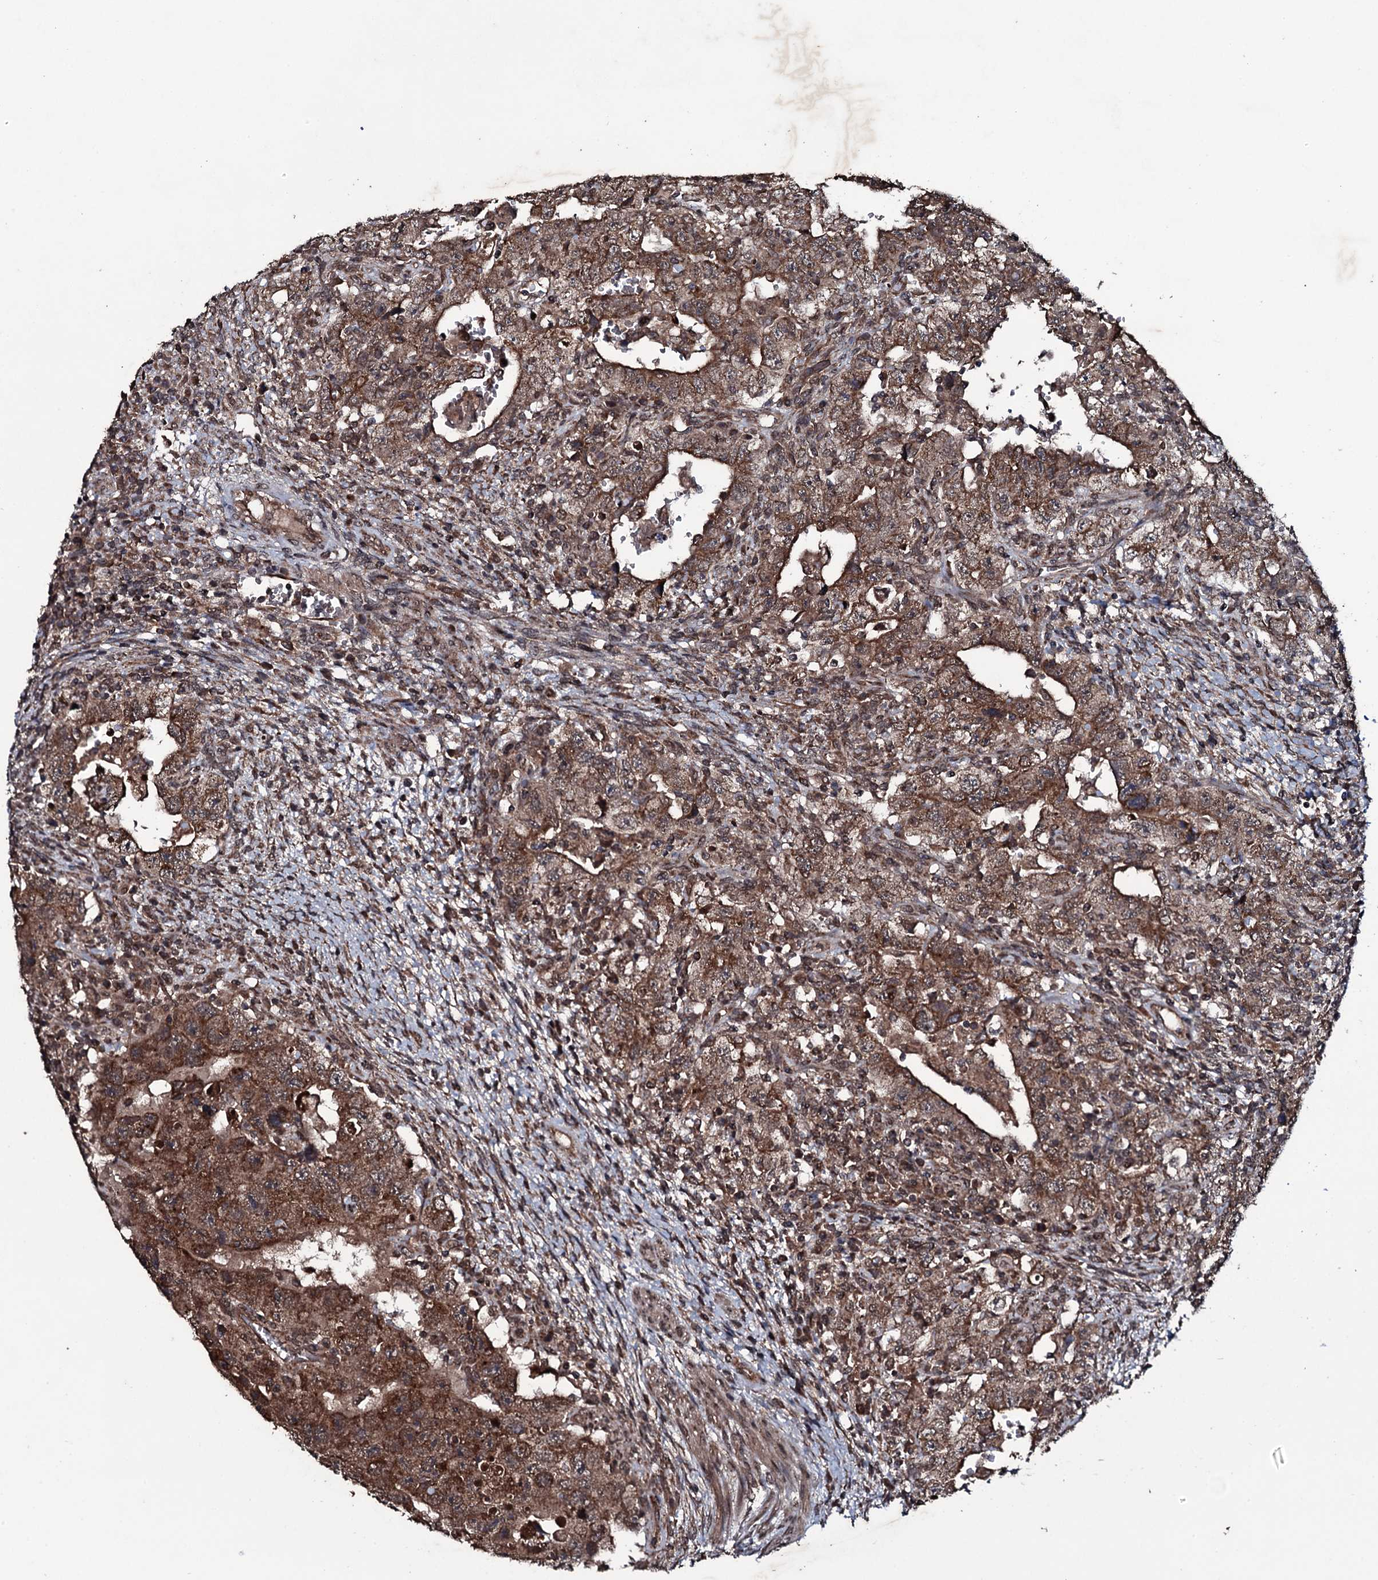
{"staining": {"intensity": "strong", "quantity": ">75%", "location": "cytoplasmic/membranous"}, "tissue": "testis cancer", "cell_type": "Tumor cells", "image_type": "cancer", "snomed": [{"axis": "morphology", "description": "Carcinoma, Embryonal, NOS"}, {"axis": "topography", "description": "Testis"}], "caption": "Human testis cancer (embryonal carcinoma) stained with a protein marker shows strong staining in tumor cells.", "gene": "MRPS31", "patient": {"sex": "male", "age": 26}}